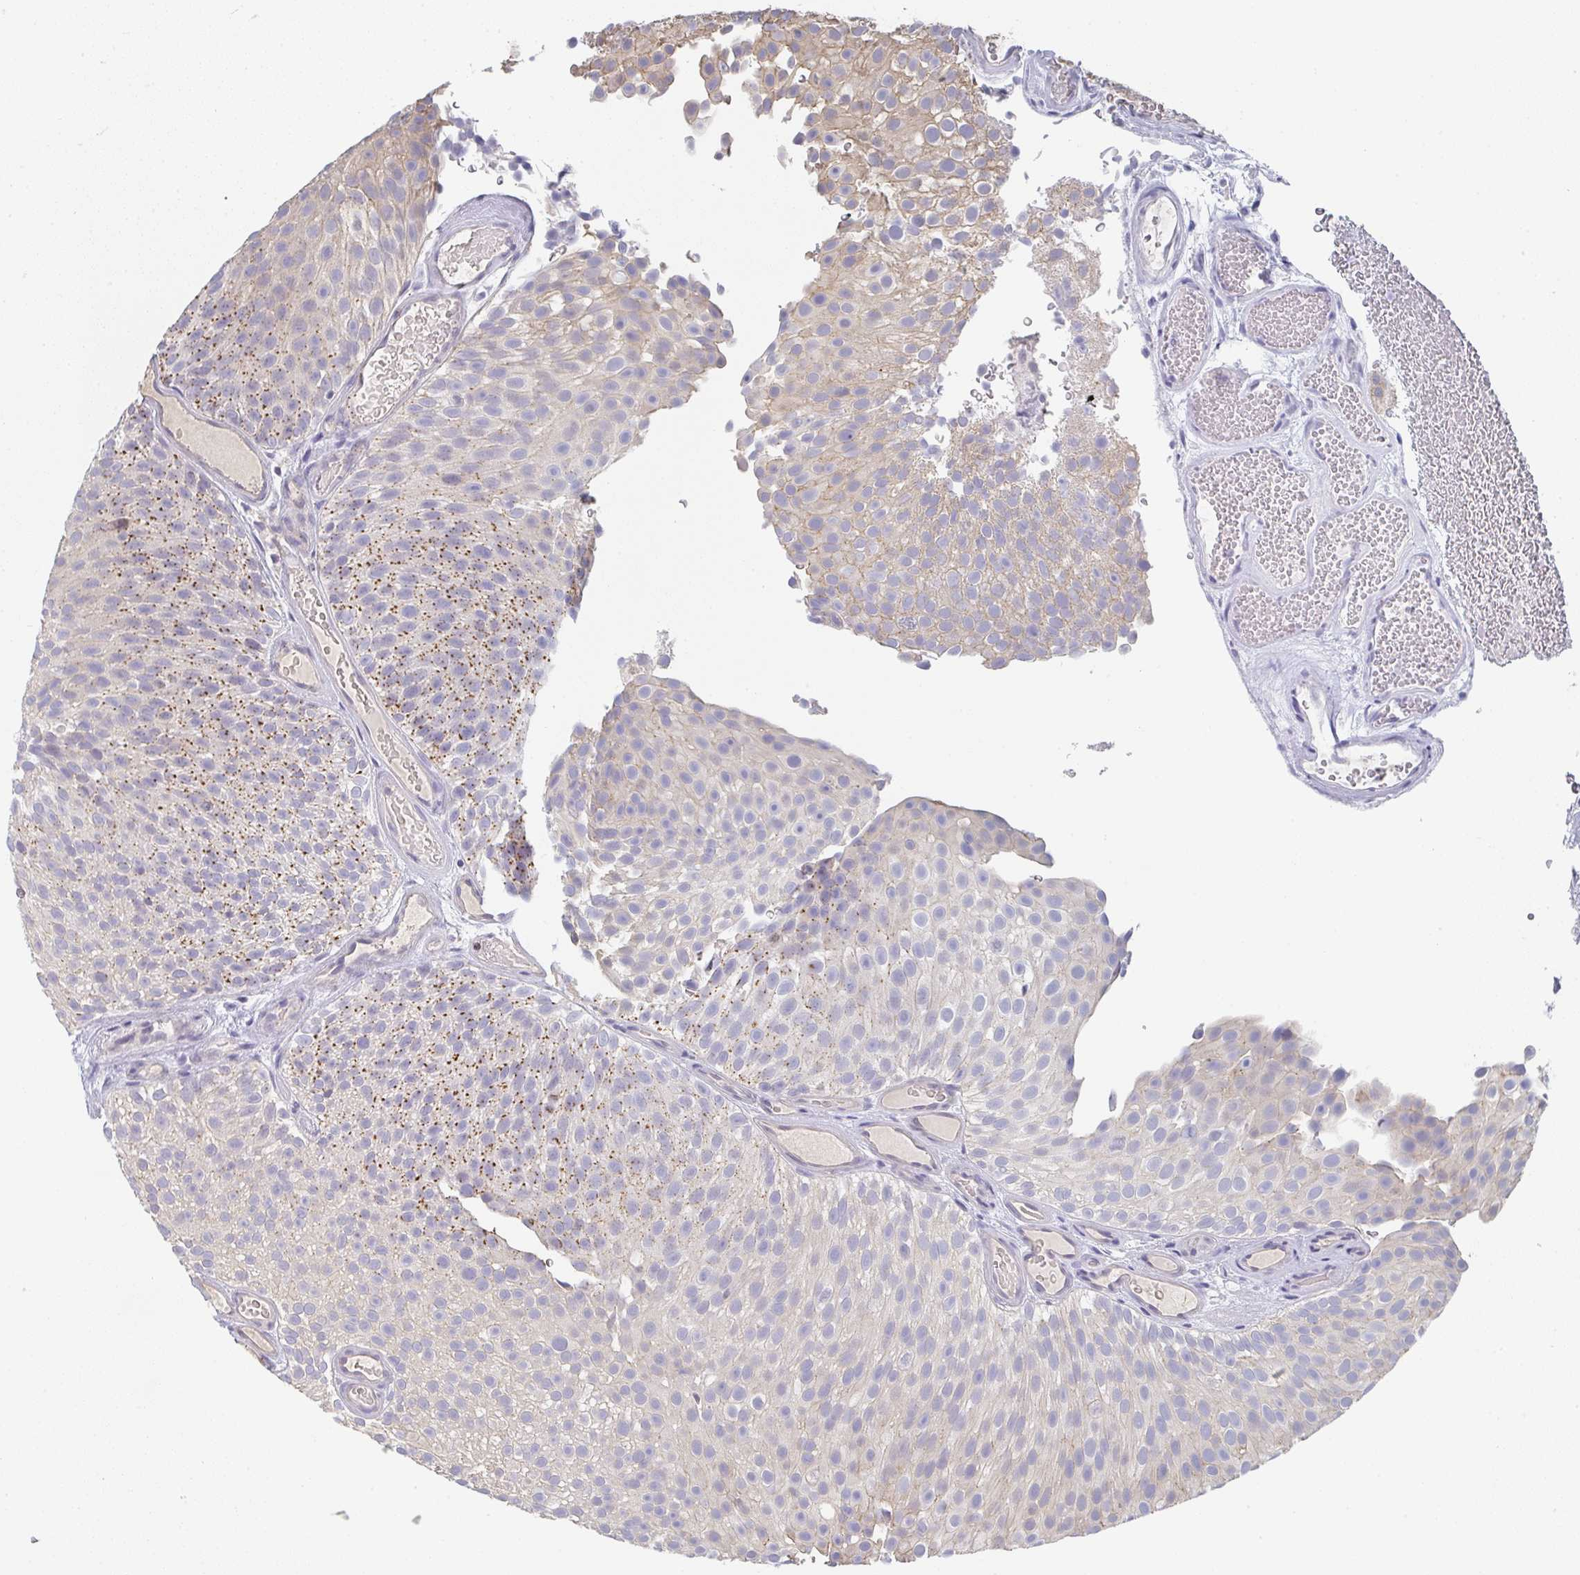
{"staining": {"intensity": "moderate", "quantity": "<25%", "location": "cytoplasmic/membranous"}, "tissue": "urothelial cancer", "cell_type": "Tumor cells", "image_type": "cancer", "snomed": [{"axis": "morphology", "description": "Urothelial carcinoma, Low grade"}, {"axis": "topography", "description": "Urinary bladder"}], "caption": "Approximately <25% of tumor cells in urothelial carcinoma (low-grade) display moderate cytoplasmic/membranous protein positivity as visualized by brown immunohistochemical staining.", "gene": "CHMP5", "patient": {"sex": "male", "age": 78}}